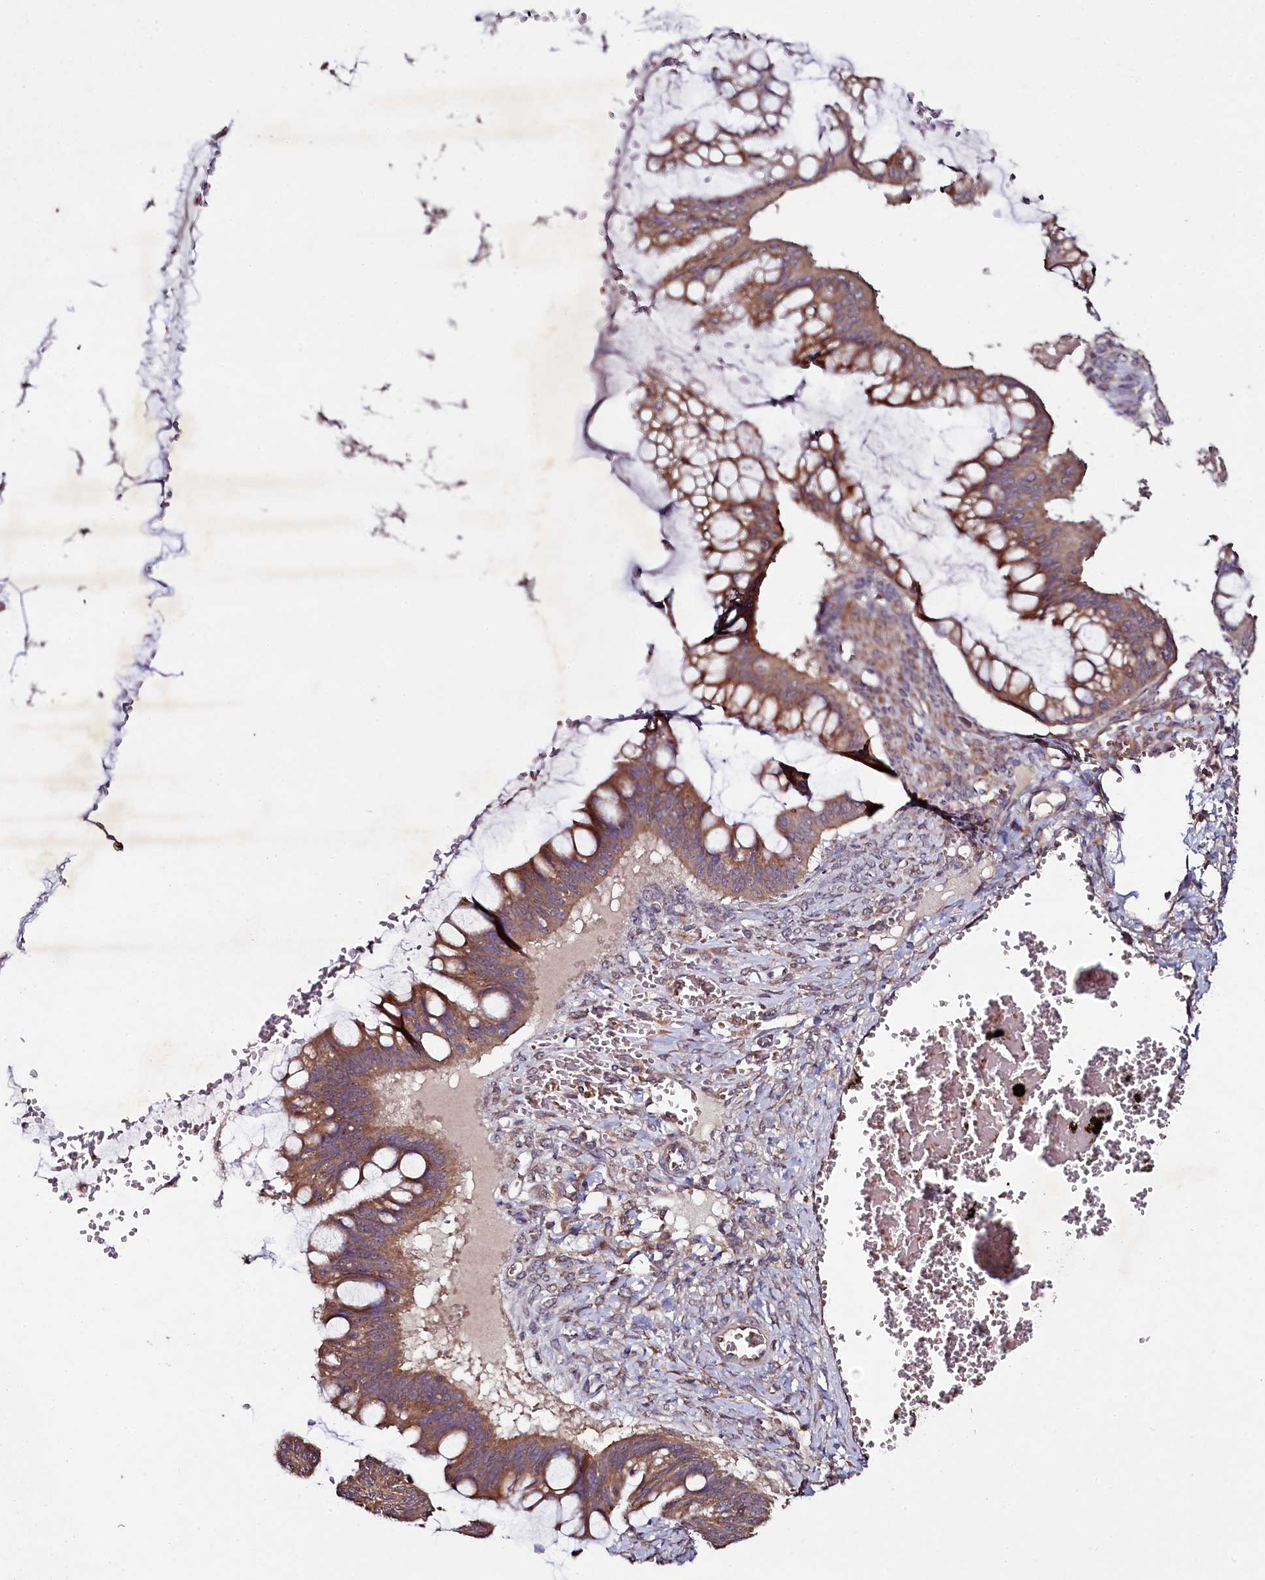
{"staining": {"intensity": "moderate", "quantity": ">75%", "location": "cytoplasmic/membranous"}, "tissue": "ovarian cancer", "cell_type": "Tumor cells", "image_type": "cancer", "snomed": [{"axis": "morphology", "description": "Cystadenocarcinoma, mucinous, NOS"}, {"axis": "topography", "description": "Ovary"}], "caption": "This histopathology image reveals ovarian cancer (mucinous cystadenocarcinoma) stained with immunohistochemistry to label a protein in brown. The cytoplasmic/membranous of tumor cells show moderate positivity for the protein. Nuclei are counter-stained blue.", "gene": "SEC24C", "patient": {"sex": "female", "age": 73}}